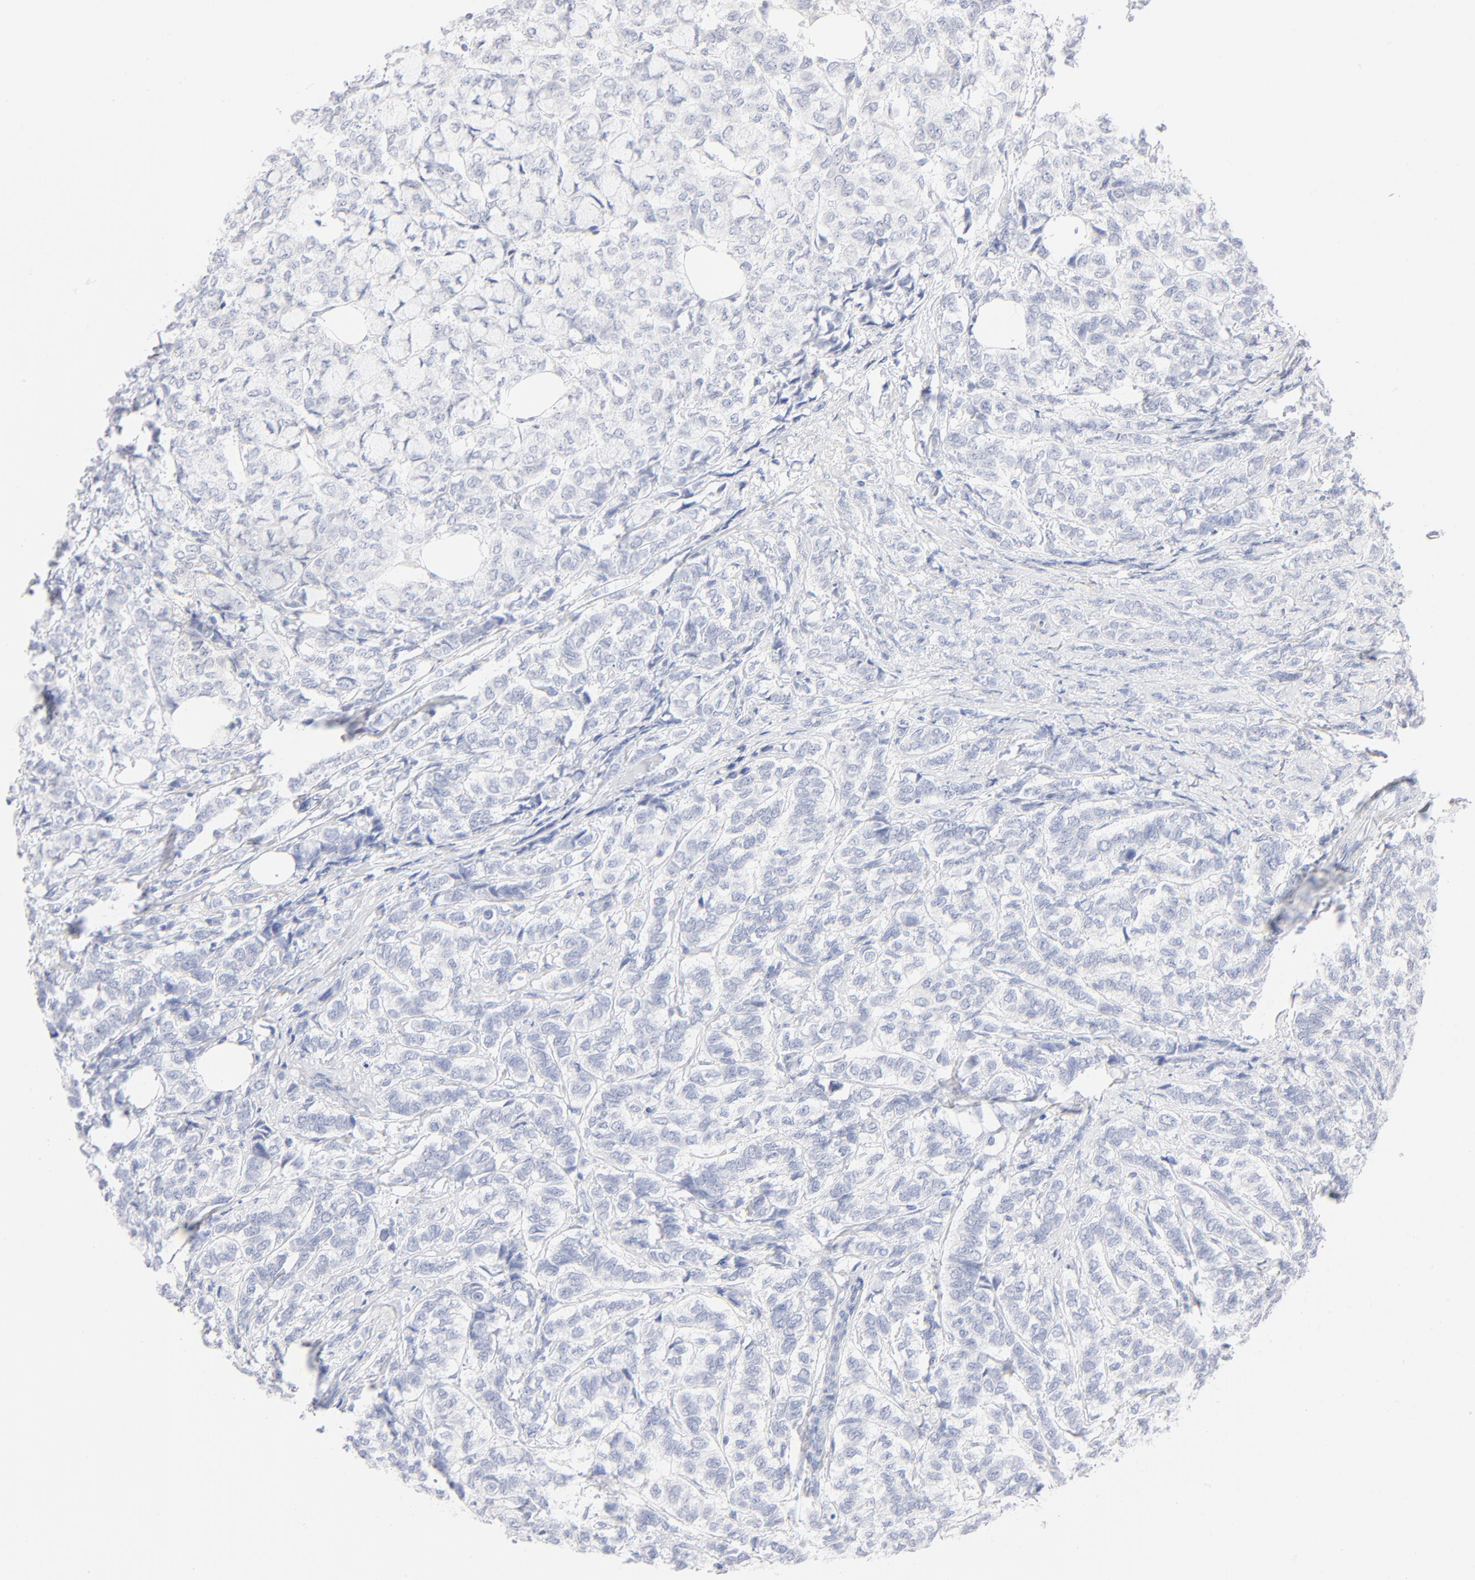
{"staining": {"intensity": "negative", "quantity": "none", "location": "none"}, "tissue": "breast cancer", "cell_type": "Tumor cells", "image_type": "cancer", "snomed": [{"axis": "morphology", "description": "Lobular carcinoma"}, {"axis": "topography", "description": "Breast"}], "caption": "Immunohistochemistry (IHC) image of breast lobular carcinoma stained for a protein (brown), which shows no positivity in tumor cells.", "gene": "ONECUT1", "patient": {"sex": "female", "age": 60}}